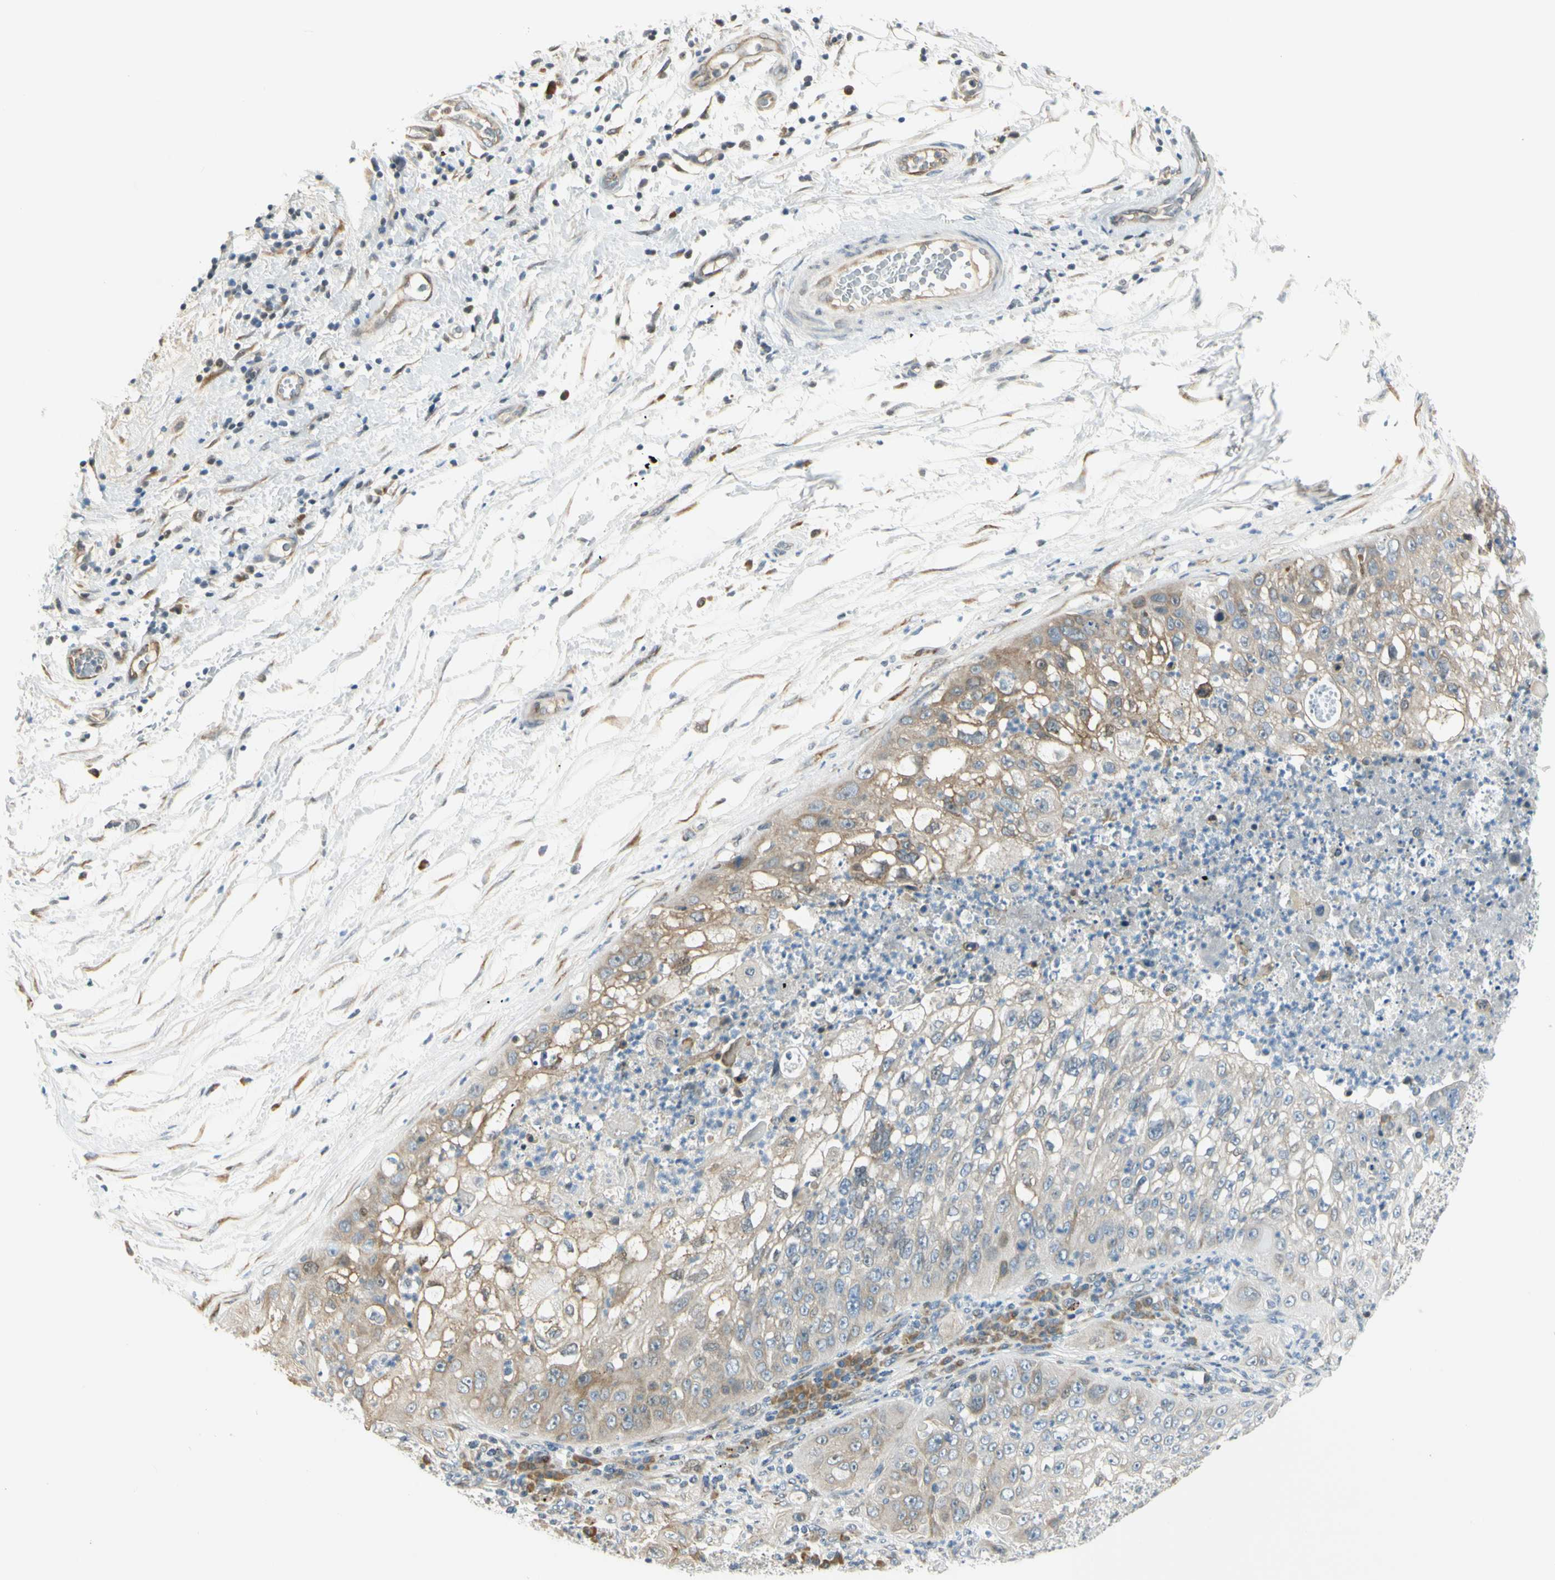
{"staining": {"intensity": "weak", "quantity": "25%-75%", "location": "cytoplasmic/membranous"}, "tissue": "lung cancer", "cell_type": "Tumor cells", "image_type": "cancer", "snomed": [{"axis": "morphology", "description": "Inflammation, NOS"}, {"axis": "morphology", "description": "Squamous cell carcinoma, NOS"}, {"axis": "topography", "description": "Lymph node"}, {"axis": "topography", "description": "Soft tissue"}, {"axis": "topography", "description": "Lung"}], "caption": "IHC micrograph of human lung cancer stained for a protein (brown), which demonstrates low levels of weak cytoplasmic/membranous expression in approximately 25%-75% of tumor cells.", "gene": "NPDC1", "patient": {"sex": "male", "age": 66}}